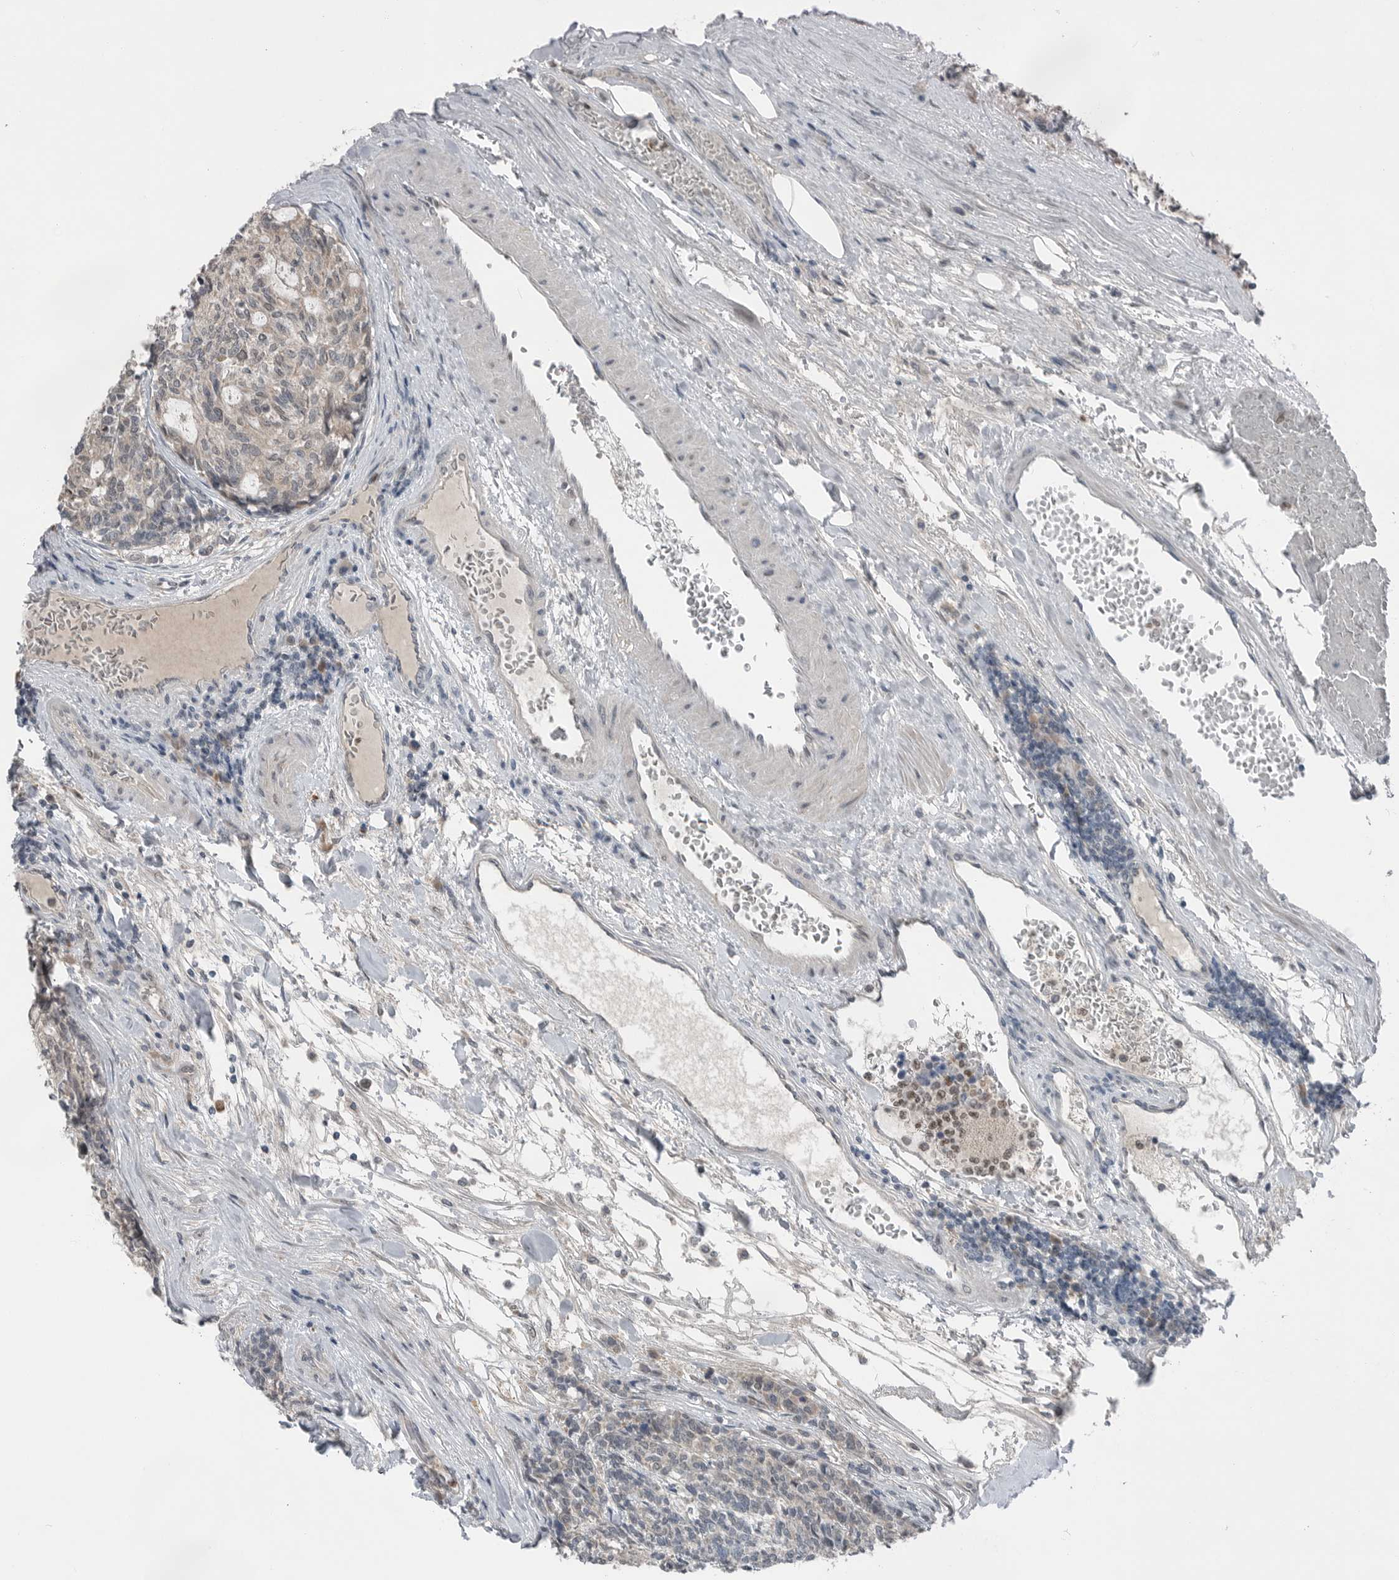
{"staining": {"intensity": "weak", "quantity": "25%-75%", "location": "nuclear"}, "tissue": "carcinoid", "cell_type": "Tumor cells", "image_type": "cancer", "snomed": [{"axis": "morphology", "description": "Carcinoid, malignant, NOS"}, {"axis": "topography", "description": "Pancreas"}], "caption": "Weak nuclear staining is appreciated in about 25%-75% of tumor cells in carcinoid.", "gene": "MFAP3L", "patient": {"sex": "female", "age": 54}}